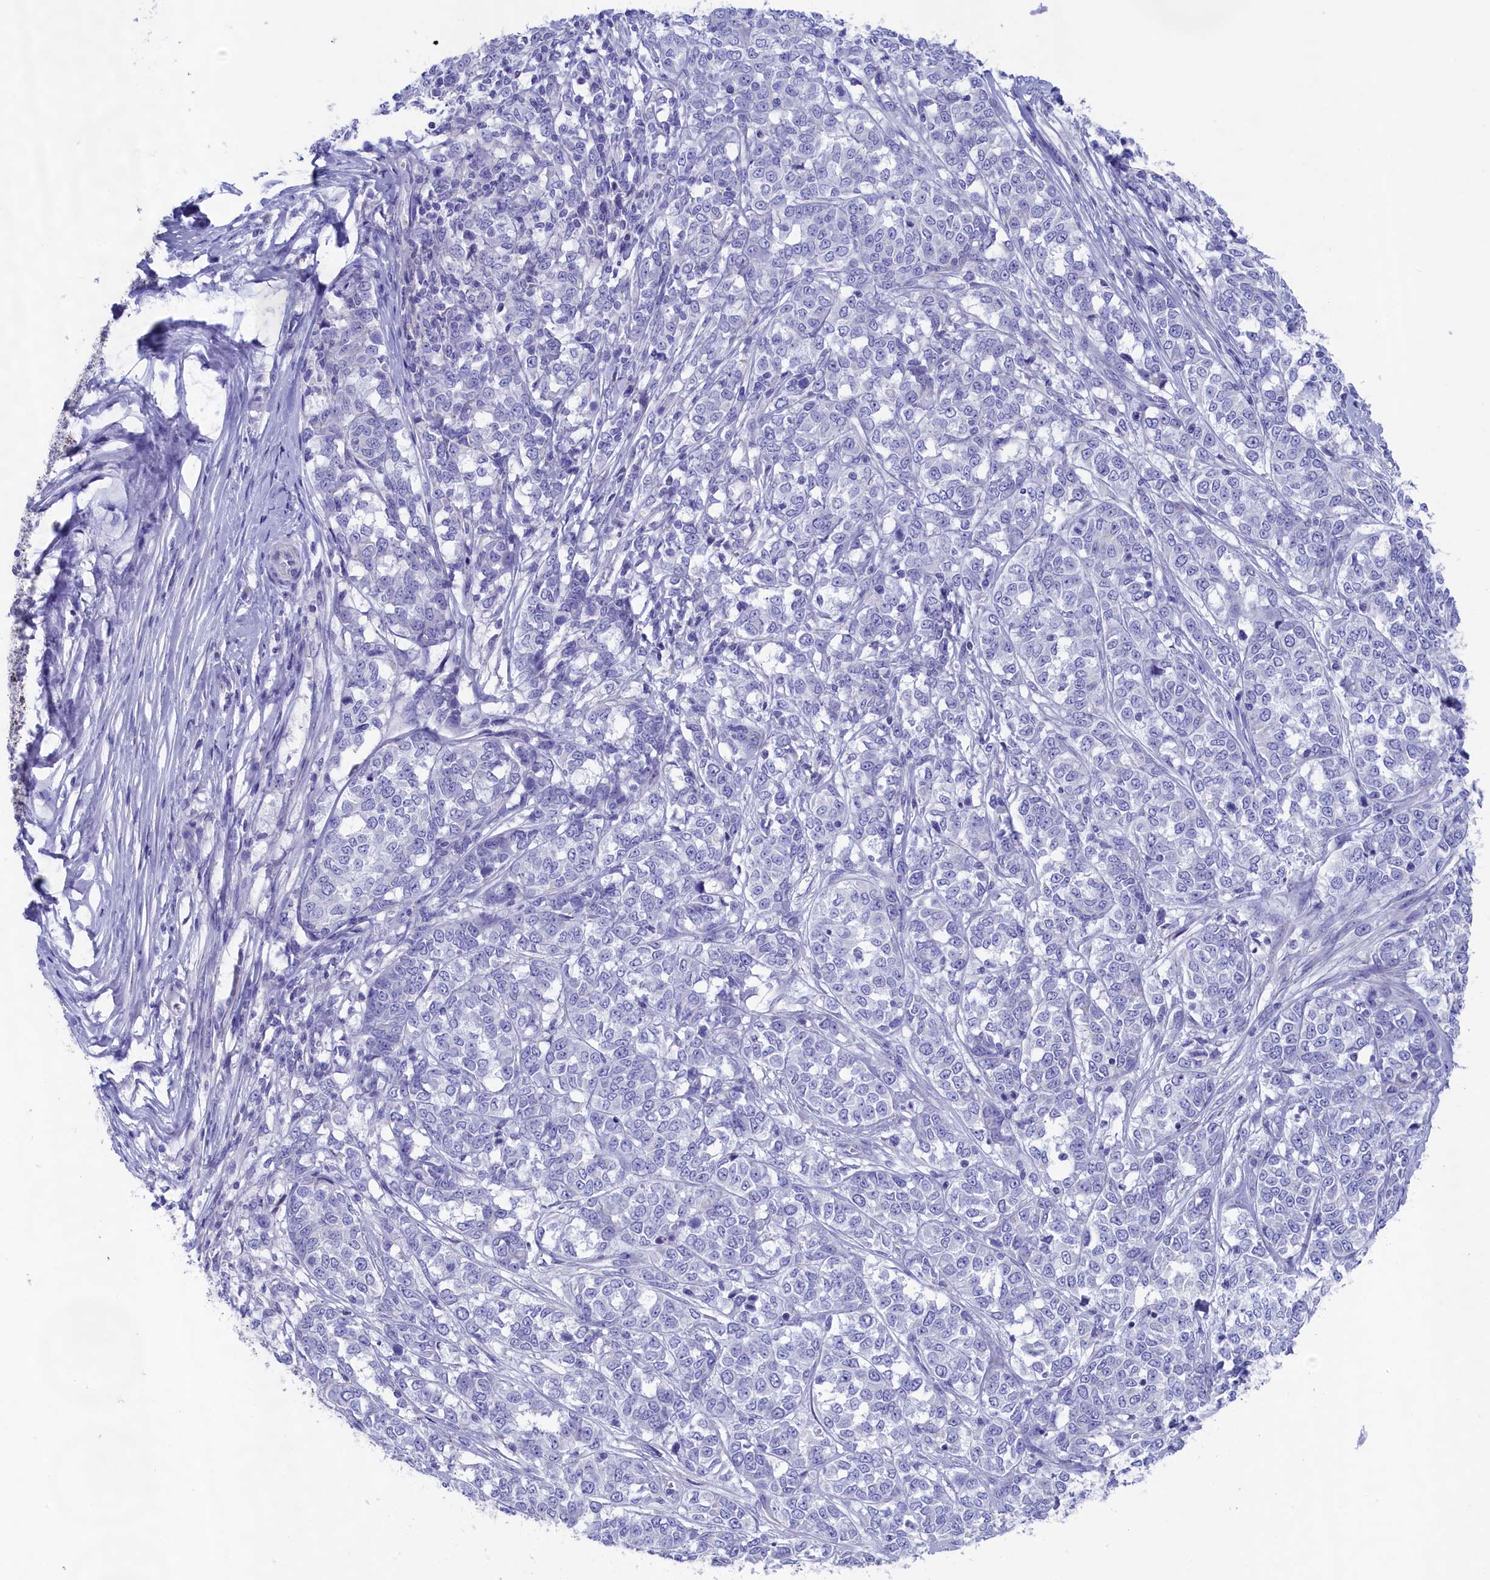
{"staining": {"intensity": "negative", "quantity": "none", "location": "none"}, "tissue": "melanoma", "cell_type": "Tumor cells", "image_type": "cancer", "snomed": [{"axis": "morphology", "description": "Malignant melanoma, NOS"}, {"axis": "topography", "description": "Skin"}], "caption": "Immunohistochemistry micrograph of human malignant melanoma stained for a protein (brown), which shows no expression in tumor cells.", "gene": "PRDM12", "patient": {"sex": "female", "age": 72}}